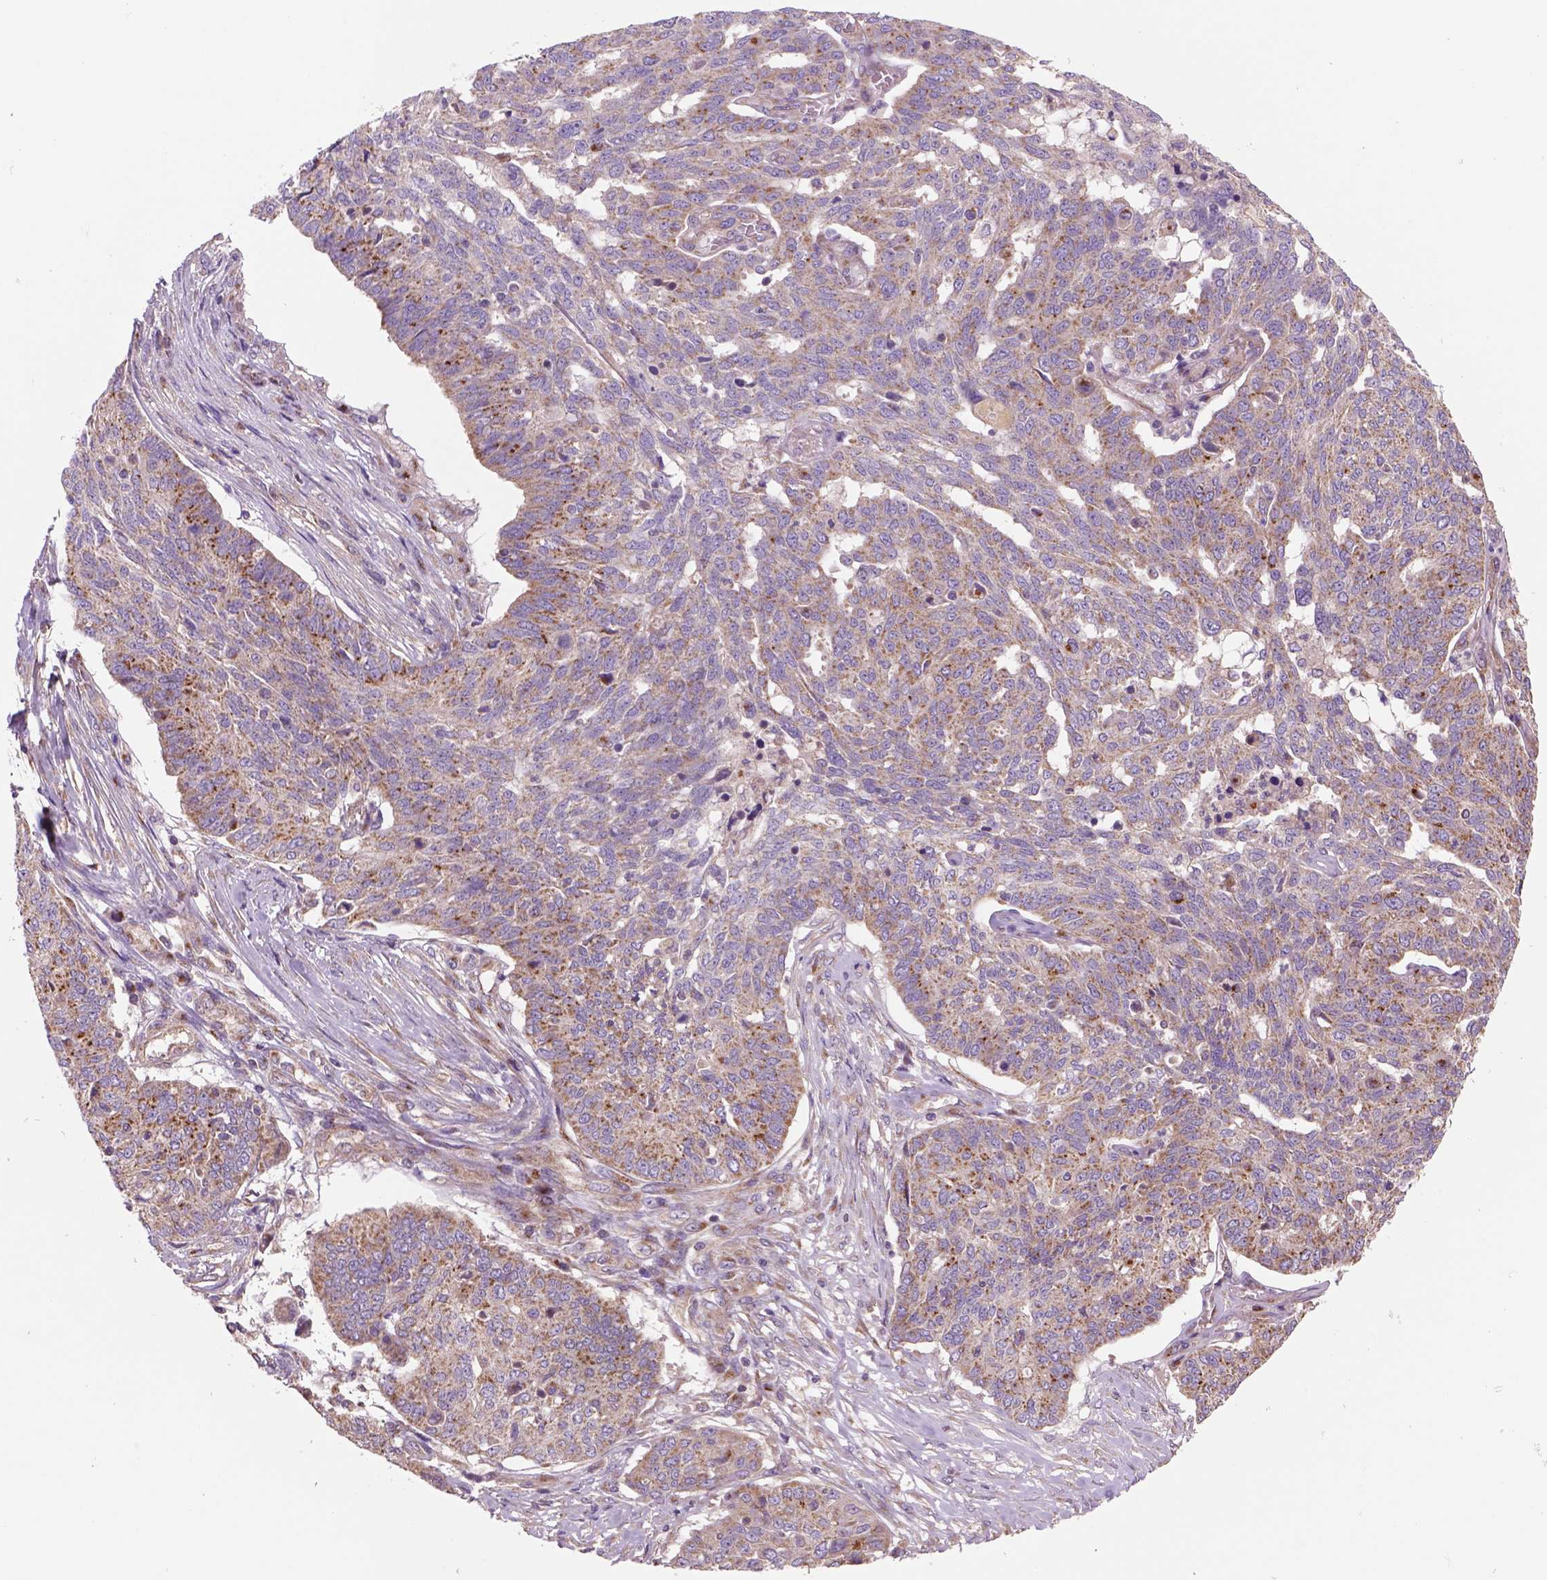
{"staining": {"intensity": "moderate", "quantity": "<25%", "location": "cytoplasmic/membranous"}, "tissue": "ovarian cancer", "cell_type": "Tumor cells", "image_type": "cancer", "snomed": [{"axis": "morphology", "description": "Cystadenocarcinoma, serous, NOS"}, {"axis": "topography", "description": "Ovary"}], "caption": "Ovarian cancer stained with a protein marker demonstrates moderate staining in tumor cells.", "gene": "WARS2", "patient": {"sex": "female", "age": 67}}